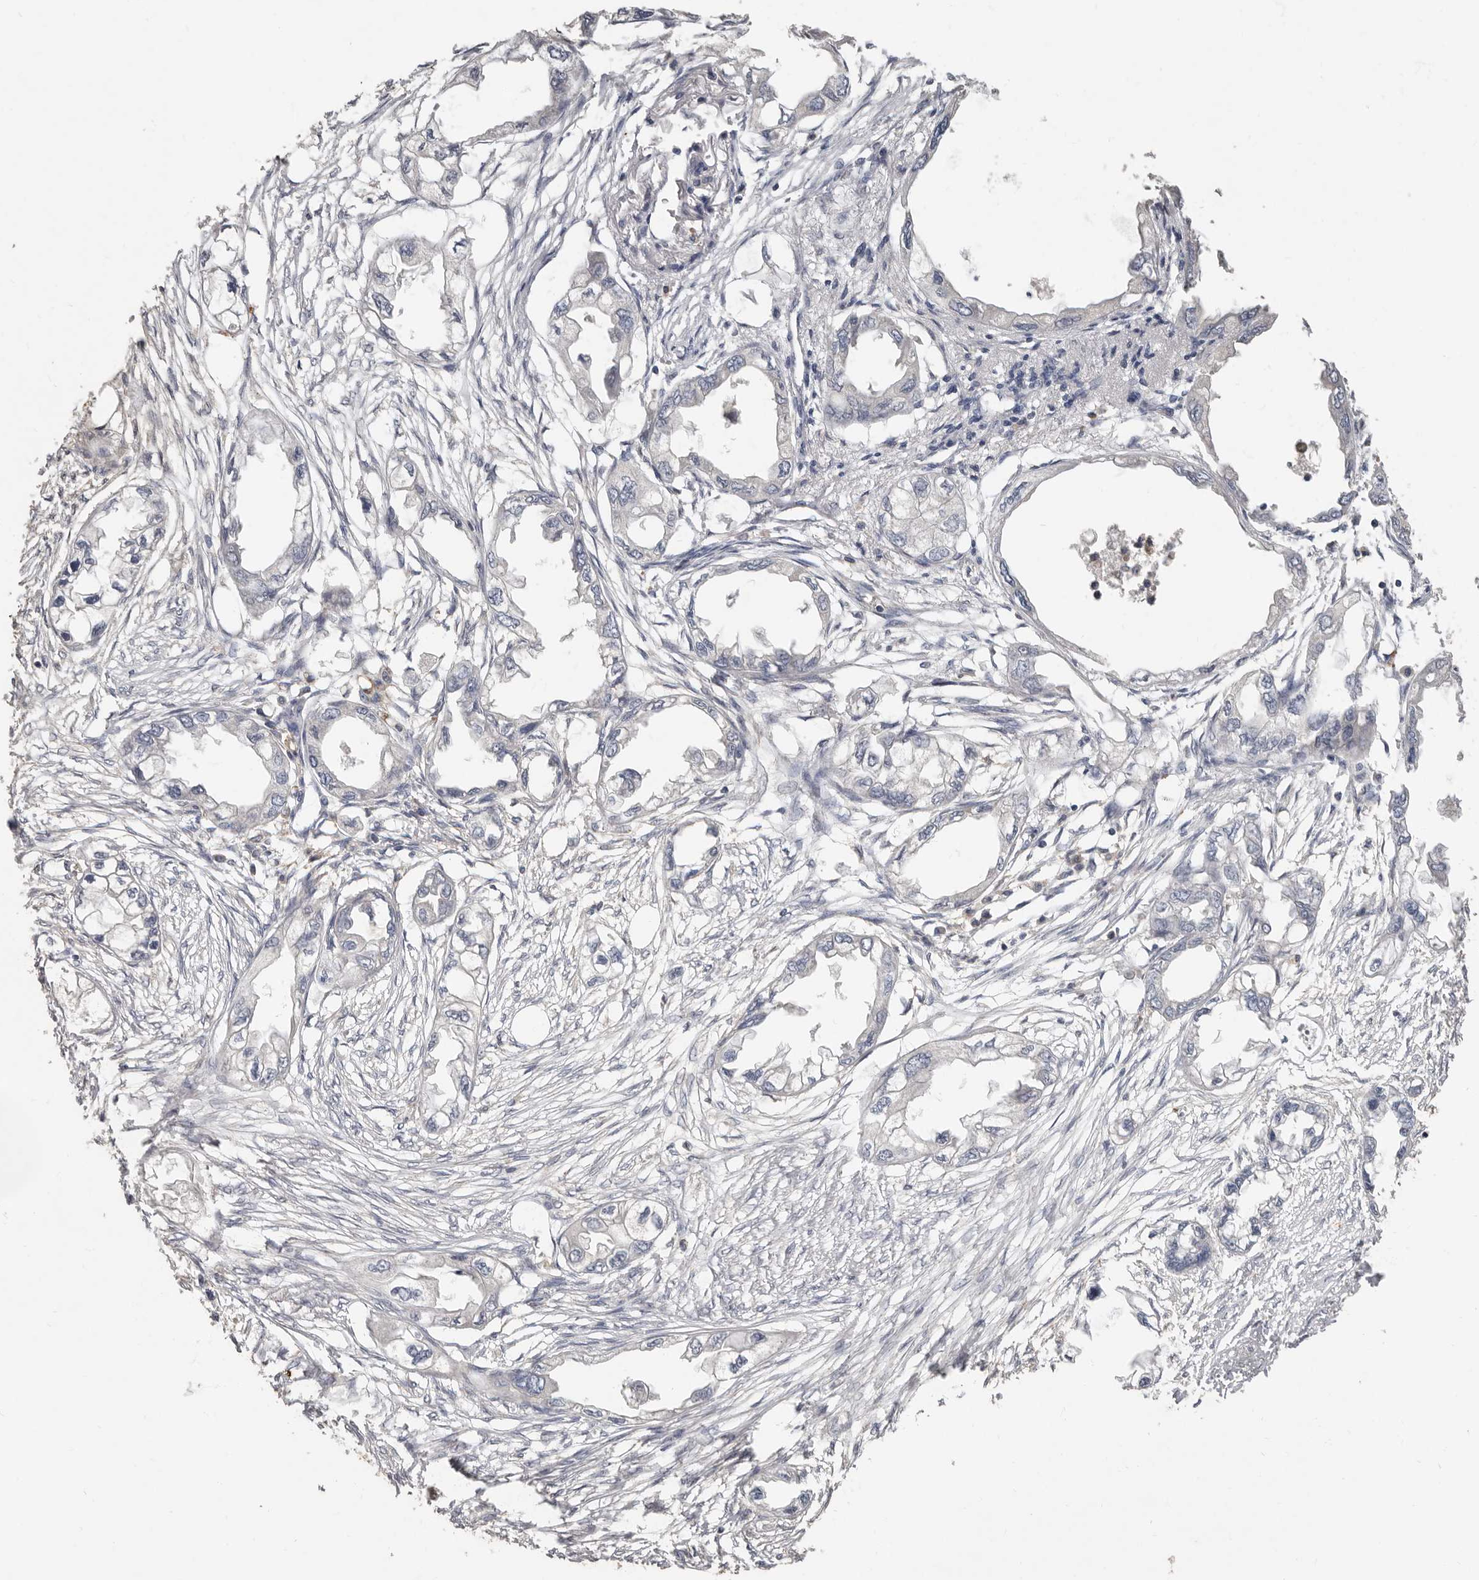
{"staining": {"intensity": "negative", "quantity": "none", "location": "none"}, "tissue": "endometrial cancer", "cell_type": "Tumor cells", "image_type": "cancer", "snomed": [{"axis": "morphology", "description": "Adenocarcinoma, NOS"}, {"axis": "morphology", "description": "Adenocarcinoma, metastatic, NOS"}, {"axis": "topography", "description": "Adipose tissue"}, {"axis": "topography", "description": "Endometrium"}], "caption": "High magnification brightfield microscopy of metastatic adenocarcinoma (endometrial) stained with DAB (3,3'-diaminobenzidine) (brown) and counterstained with hematoxylin (blue): tumor cells show no significant positivity.", "gene": "KIF26B", "patient": {"sex": "female", "age": 67}}